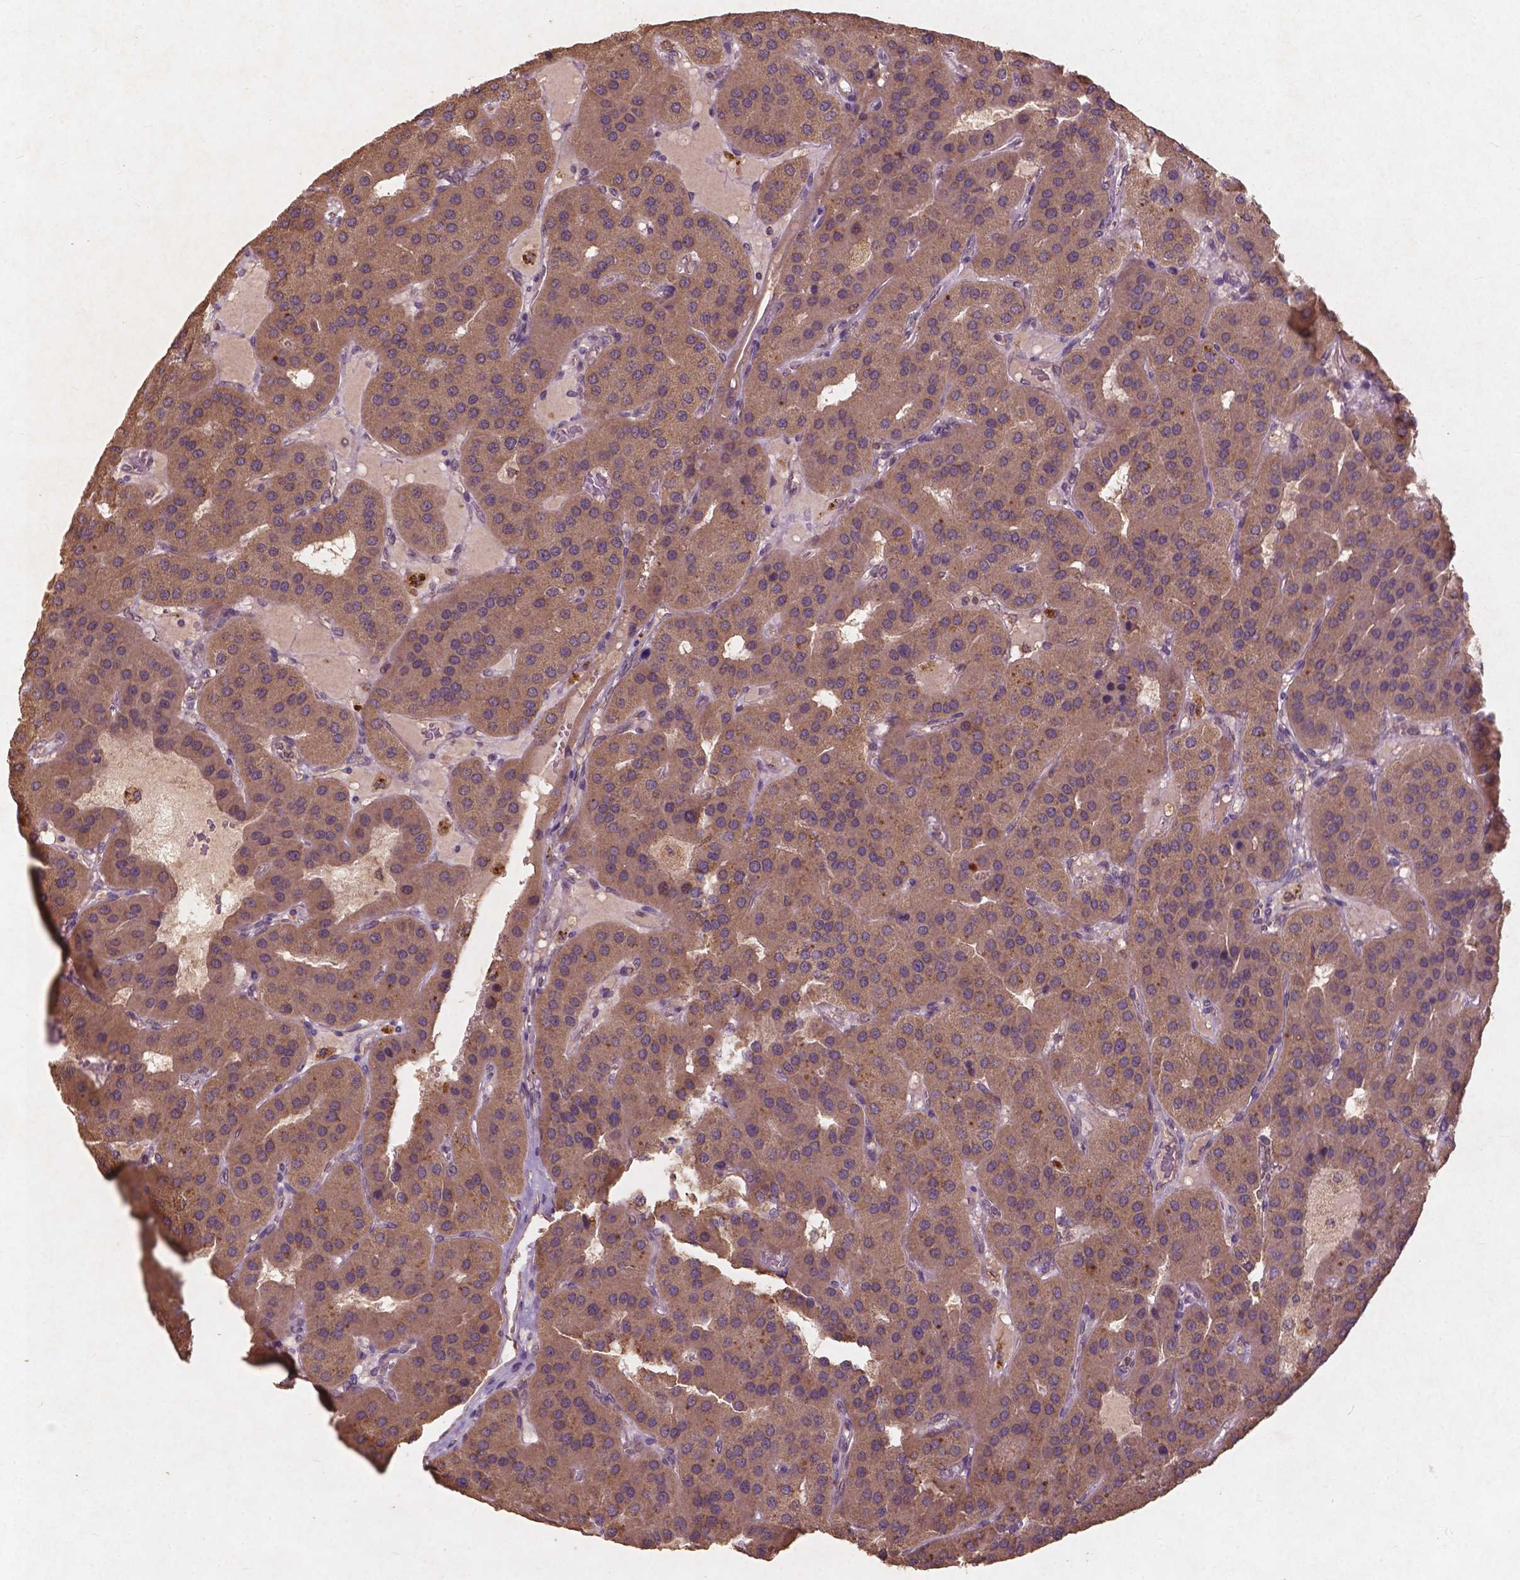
{"staining": {"intensity": "moderate", "quantity": ">75%", "location": "cytoplasmic/membranous"}, "tissue": "parathyroid gland", "cell_type": "Glandular cells", "image_type": "normal", "snomed": [{"axis": "morphology", "description": "Normal tissue, NOS"}, {"axis": "morphology", "description": "Adenoma, NOS"}, {"axis": "topography", "description": "Parathyroid gland"}], "caption": "A medium amount of moderate cytoplasmic/membranous positivity is present in about >75% of glandular cells in normal parathyroid gland.", "gene": "ST6GALNAC5", "patient": {"sex": "female", "age": 86}}